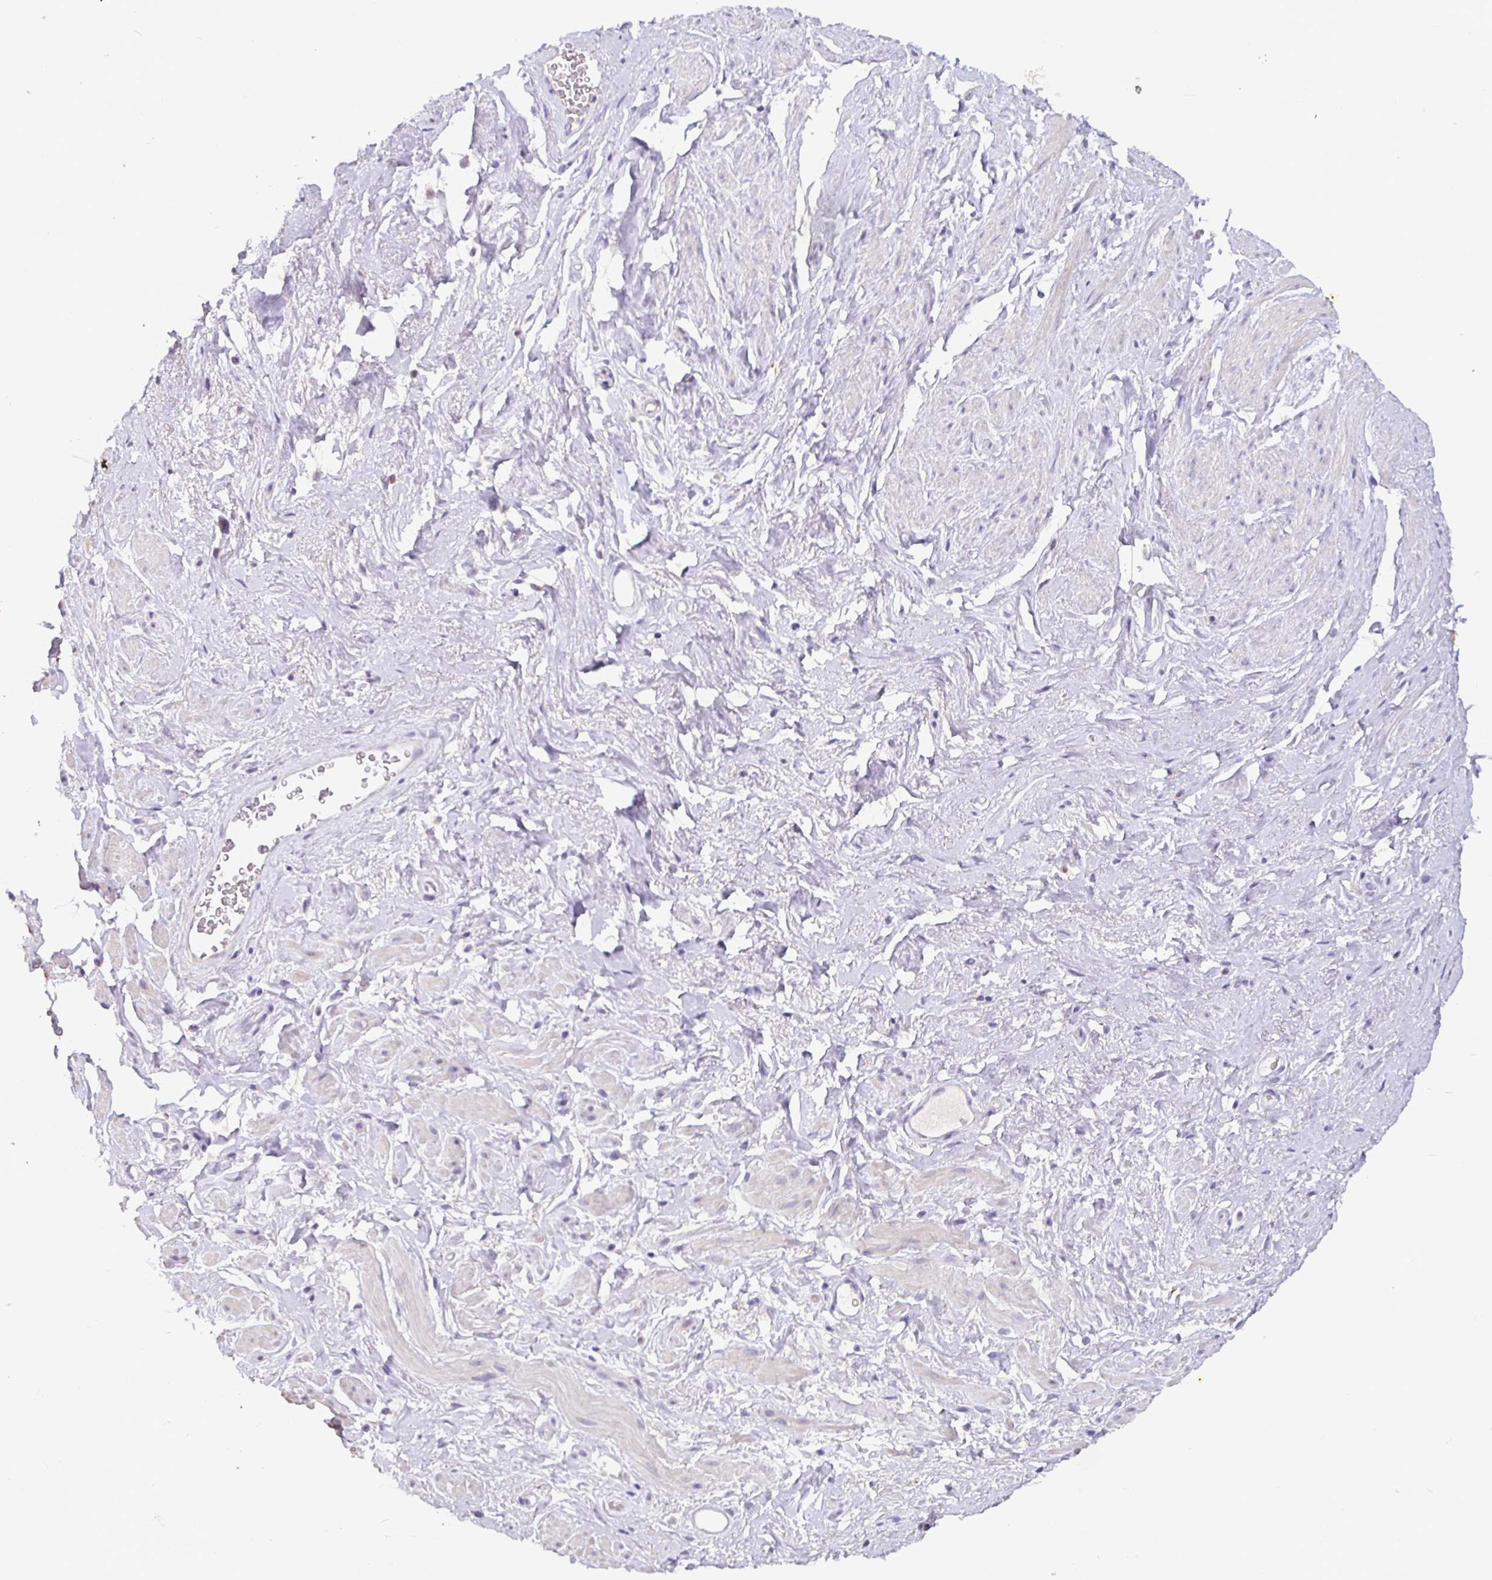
{"staining": {"intensity": "negative", "quantity": "none", "location": "none"}, "tissue": "soft tissue", "cell_type": "Fibroblasts", "image_type": "normal", "snomed": [{"axis": "morphology", "description": "Normal tissue, NOS"}, {"axis": "topography", "description": "Vagina"}, {"axis": "topography", "description": "Peripheral nerve tissue"}], "caption": "This is a micrograph of IHC staining of normal soft tissue, which shows no expression in fibroblasts. (Brightfield microscopy of DAB (3,3'-diaminobenzidine) IHC at high magnification).", "gene": "SHISA4", "patient": {"sex": "female", "age": 71}}